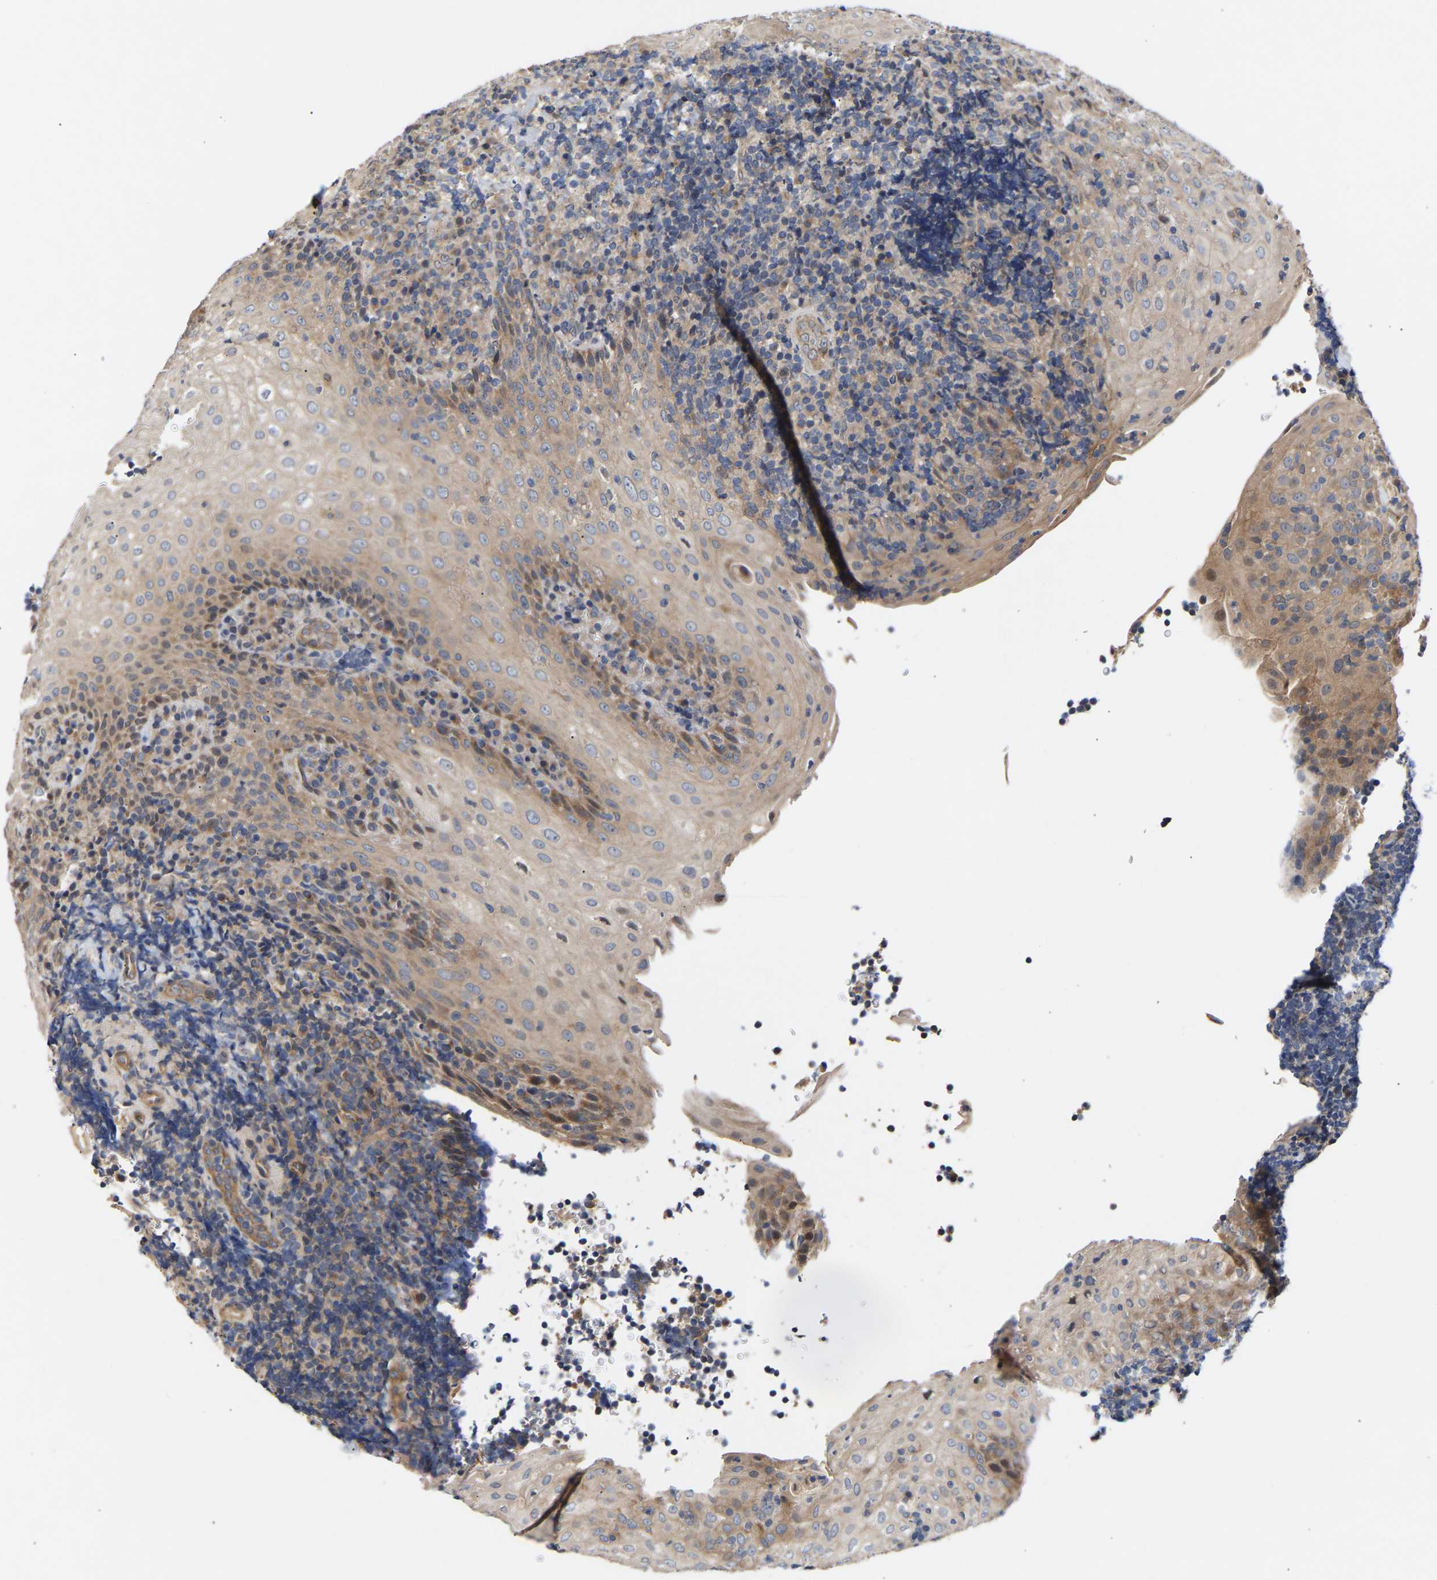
{"staining": {"intensity": "negative", "quantity": "none", "location": "none"}, "tissue": "tonsil", "cell_type": "Germinal center cells", "image_type": "normal", "snomed": [{"axis": "morphology", "description": "Normal tissue, NOS"}, {"axis": "topography", "description": "Tonsil"}], "caption": "This is a image of immunohistochemistry (IHC) staining of benign tonsil, which shows no expression in germinal center cells. The staining was performed using DAB to visualize the protein expression in brown, while the nuclei were stained in blue with hematoxylin (Magnification: 20x).", "gene": "KASH5", "patient": {"sex": "male", "age": 37}}